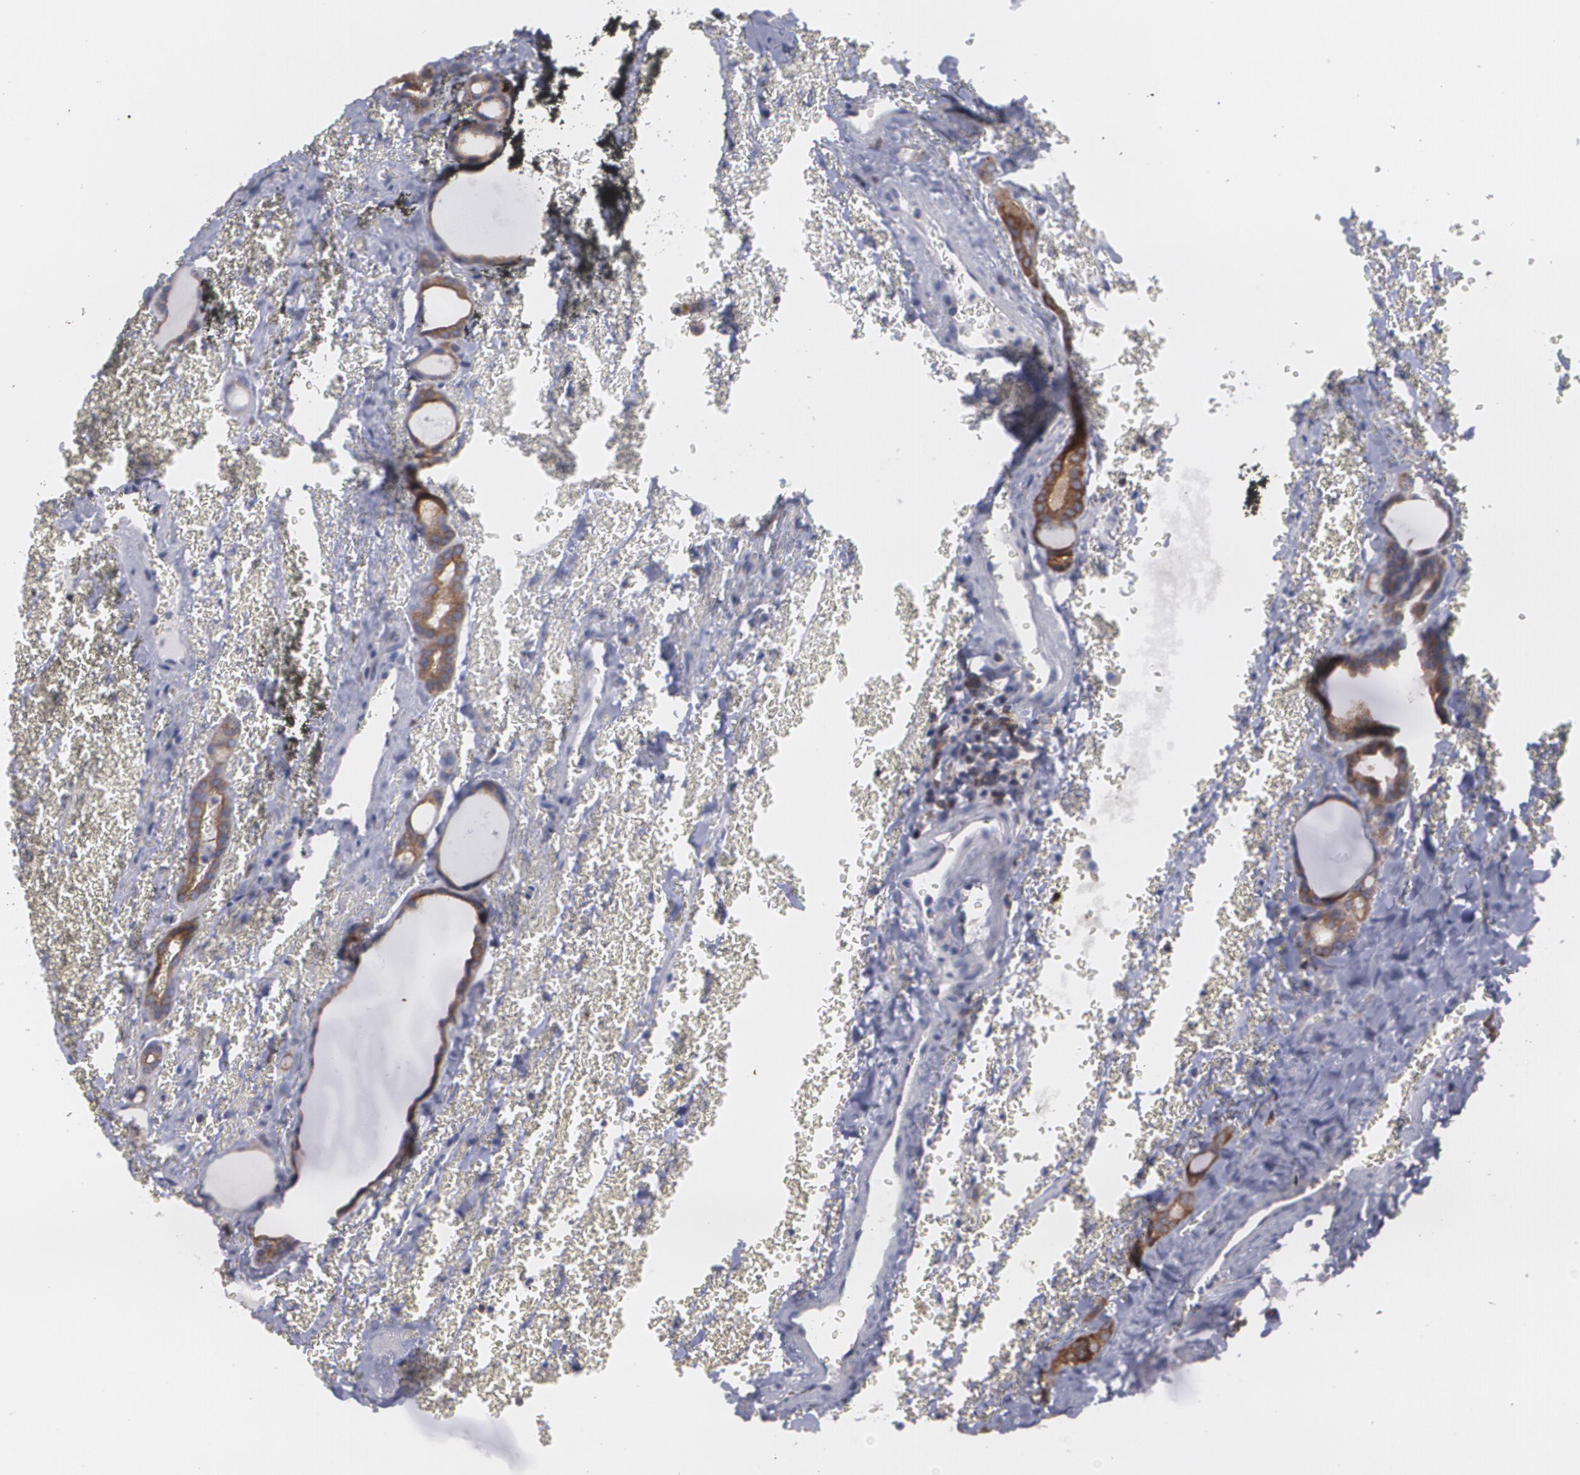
{"staining": {"intensity": "weak", "quantity": "25%-75%", "location": "cytoplasmic/membranous"}, "tissue": "thyroid cancer", "cell_type": "Tumor cells", "image_type": "cancer", "snomed": [{"axis": "morphology", "description": "Carcinoma, NOS"}, {"axis": "topography", "description": "Thyroid gland"}], "caption": "High-power microscopy captured an immunohistochemistry (IHC) micrograph of thyroid carcinoma, revealing weak cytoplasmic/membranous staining in about 25%-75% of tumor cells. The staining was performed using DAB (3,3'-diaminobenzidine) to visualize the protein expression in brown, while the nuclei were stained in blue with hematoxylin (Magnification: 20x).", "gene": "BIN1", "patient": {"sex": "male", "age": 76}}